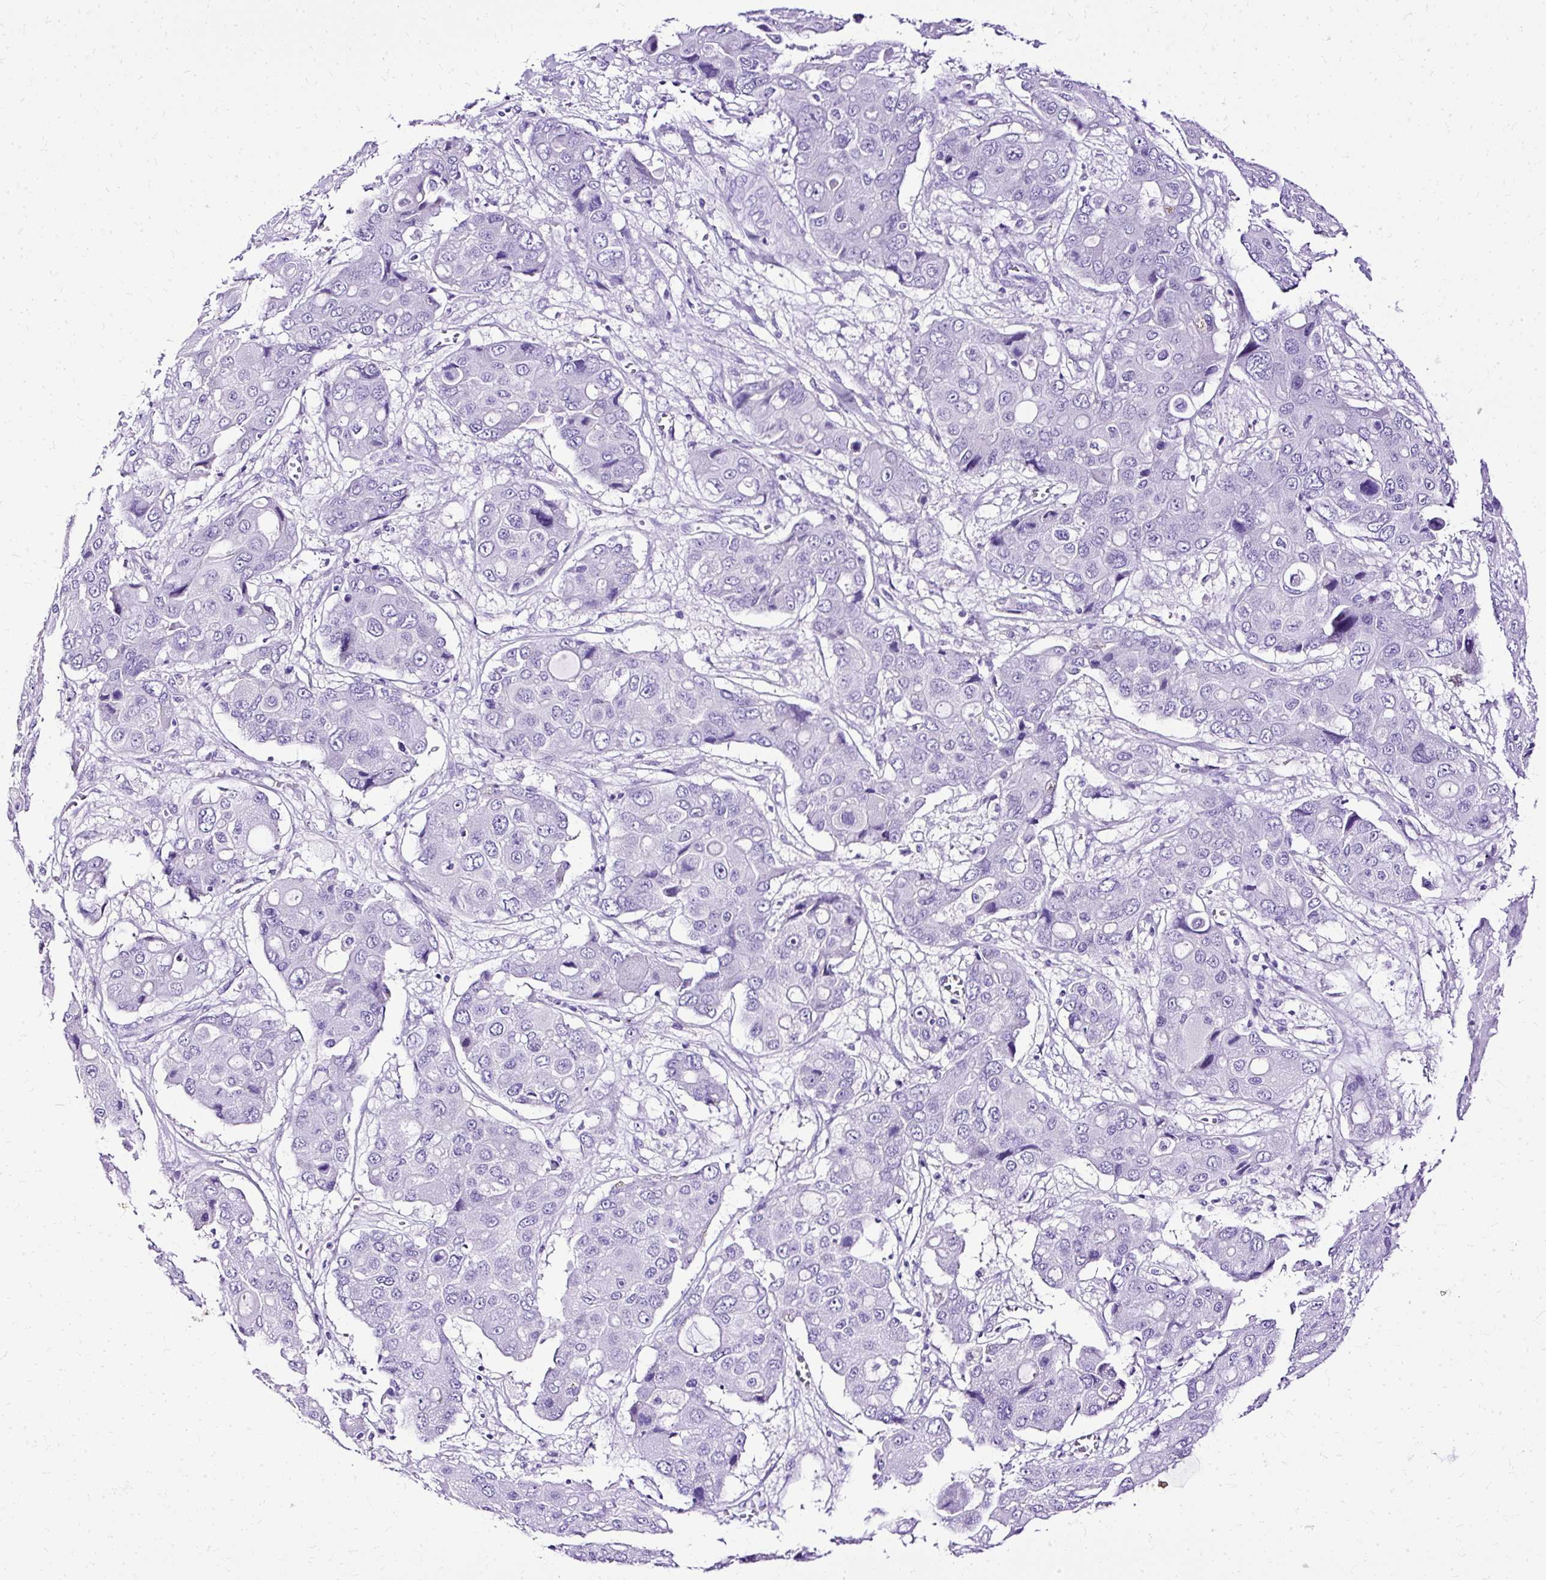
{"staining": {"intensity": "negative", "quantity": "none", "location": "none"}, "tissue": "liver cancer", "cell_type": "Tumor cells", "image_type": "cancer", "snomed": [{"axis": "morphology", "description": "Cholangiocarcinoma"}, {"axis": "topography", "description": "Liver"}], "caption": "Tumor cells show no significant positivity in liver cholangiocarcinoma.", "gene": "SLC8A2", "patient": {"sex": "male", "age": 67}}